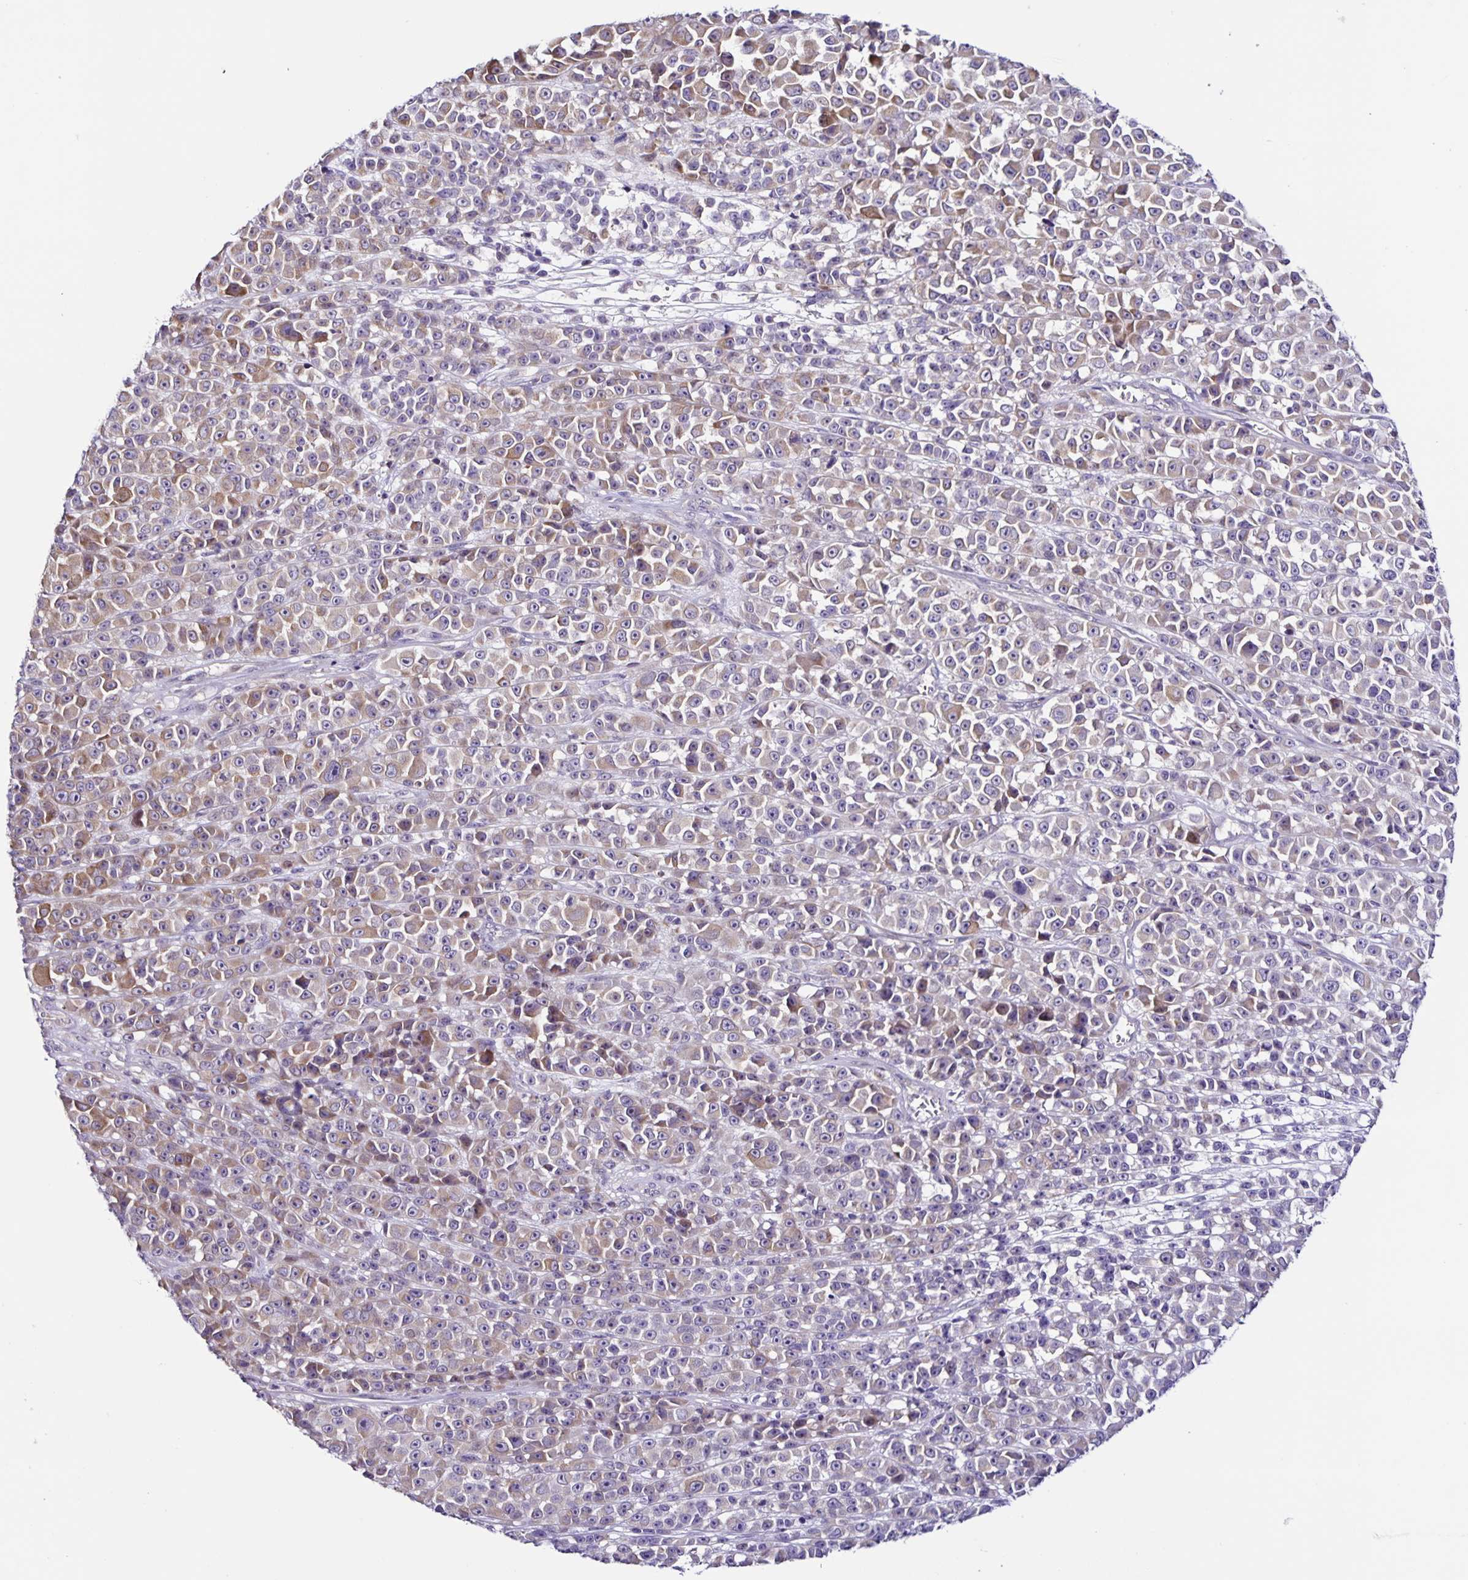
{"staining": {"intensity": "weak", "quantity": "25%-75%", "location": "cytoplasmic/membranous"}, "tissue": "melanoma", "cell_type": "Tumor cells", "image_type": "cancer", "snomed": [{"axis": "morphology", "description": "Malignant melanoma, NOS"}, {"axis": "topography", "description": "Skin"}, {"axis": "topography", "description": "Skin of back"}], "caption": "Immunohistochemistry (IHC) image of melanoma stained for a protein (brown), which reveals low levels of weak cytoplasmic/membranous staining in about 25%-75% of tumor cells.", "gene": "RNFT2", "patient": {"sex": "male", "age": 91}}